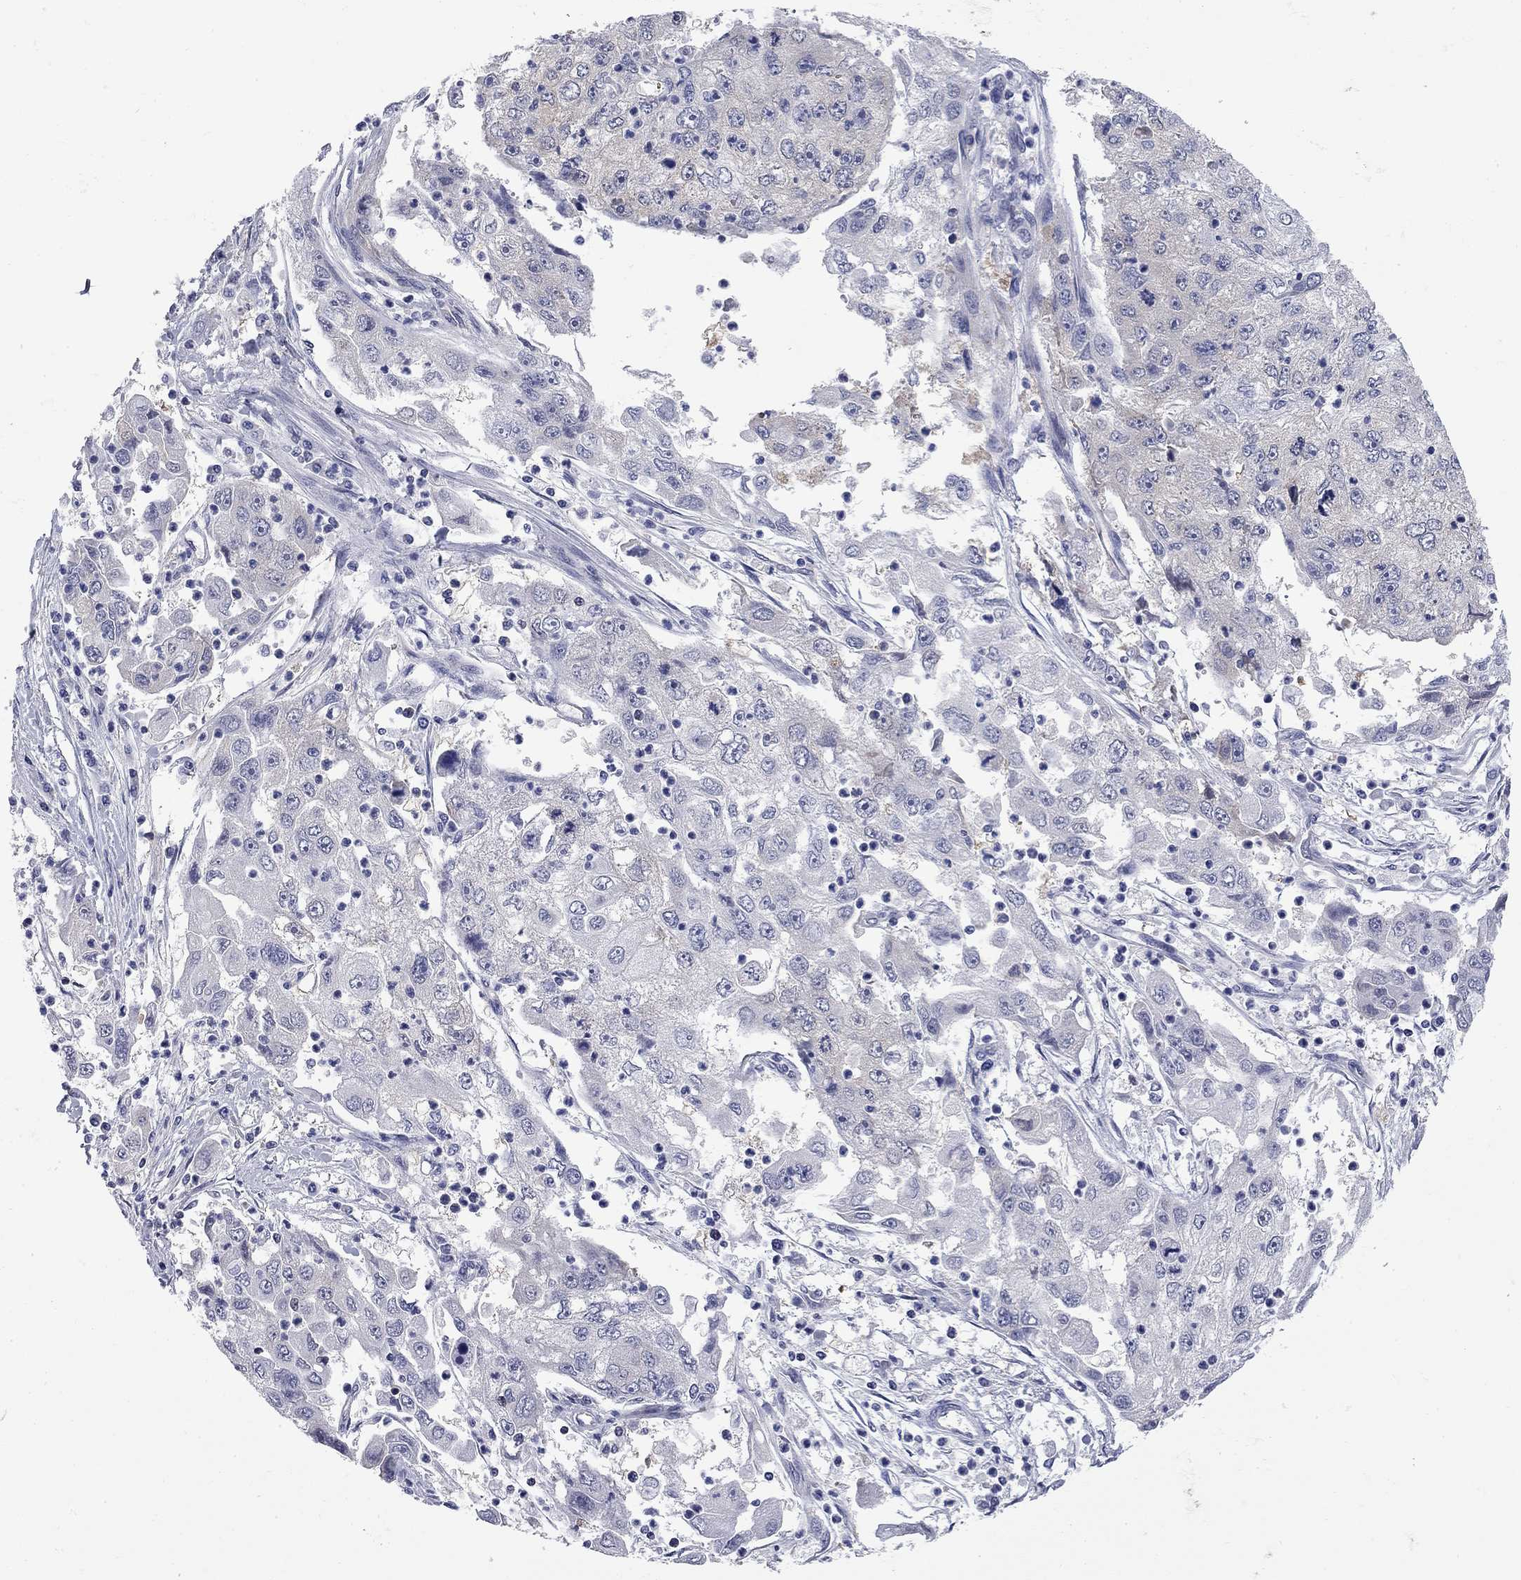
{"staining": {"intensity": "moderate", "quantity": "<25%", "location": "cytoplasmic/membranous"}, "tissue": "cervical cancer", "cell_type": "Tumor cells", "image_type": "cancer", "snomed": [{"axis": "morphology", "description": "Squamous cell carcinoma, NOS"}, {"axis": "topography", "description": "Cervix"}], "caption": "Immunohistochemistry photomicrograph of neoplastic tissue: human cervical cancer (squamous cell carcinoma) stained using IHC displays low levels of moderate protein expression localized specifically in the cytoplasmic/membranous of tumor cells, appearing as a cytoplasmic/membranous brown color.", "gene": "GALNT8", "patient": {"sex": "female", "age": 36}}